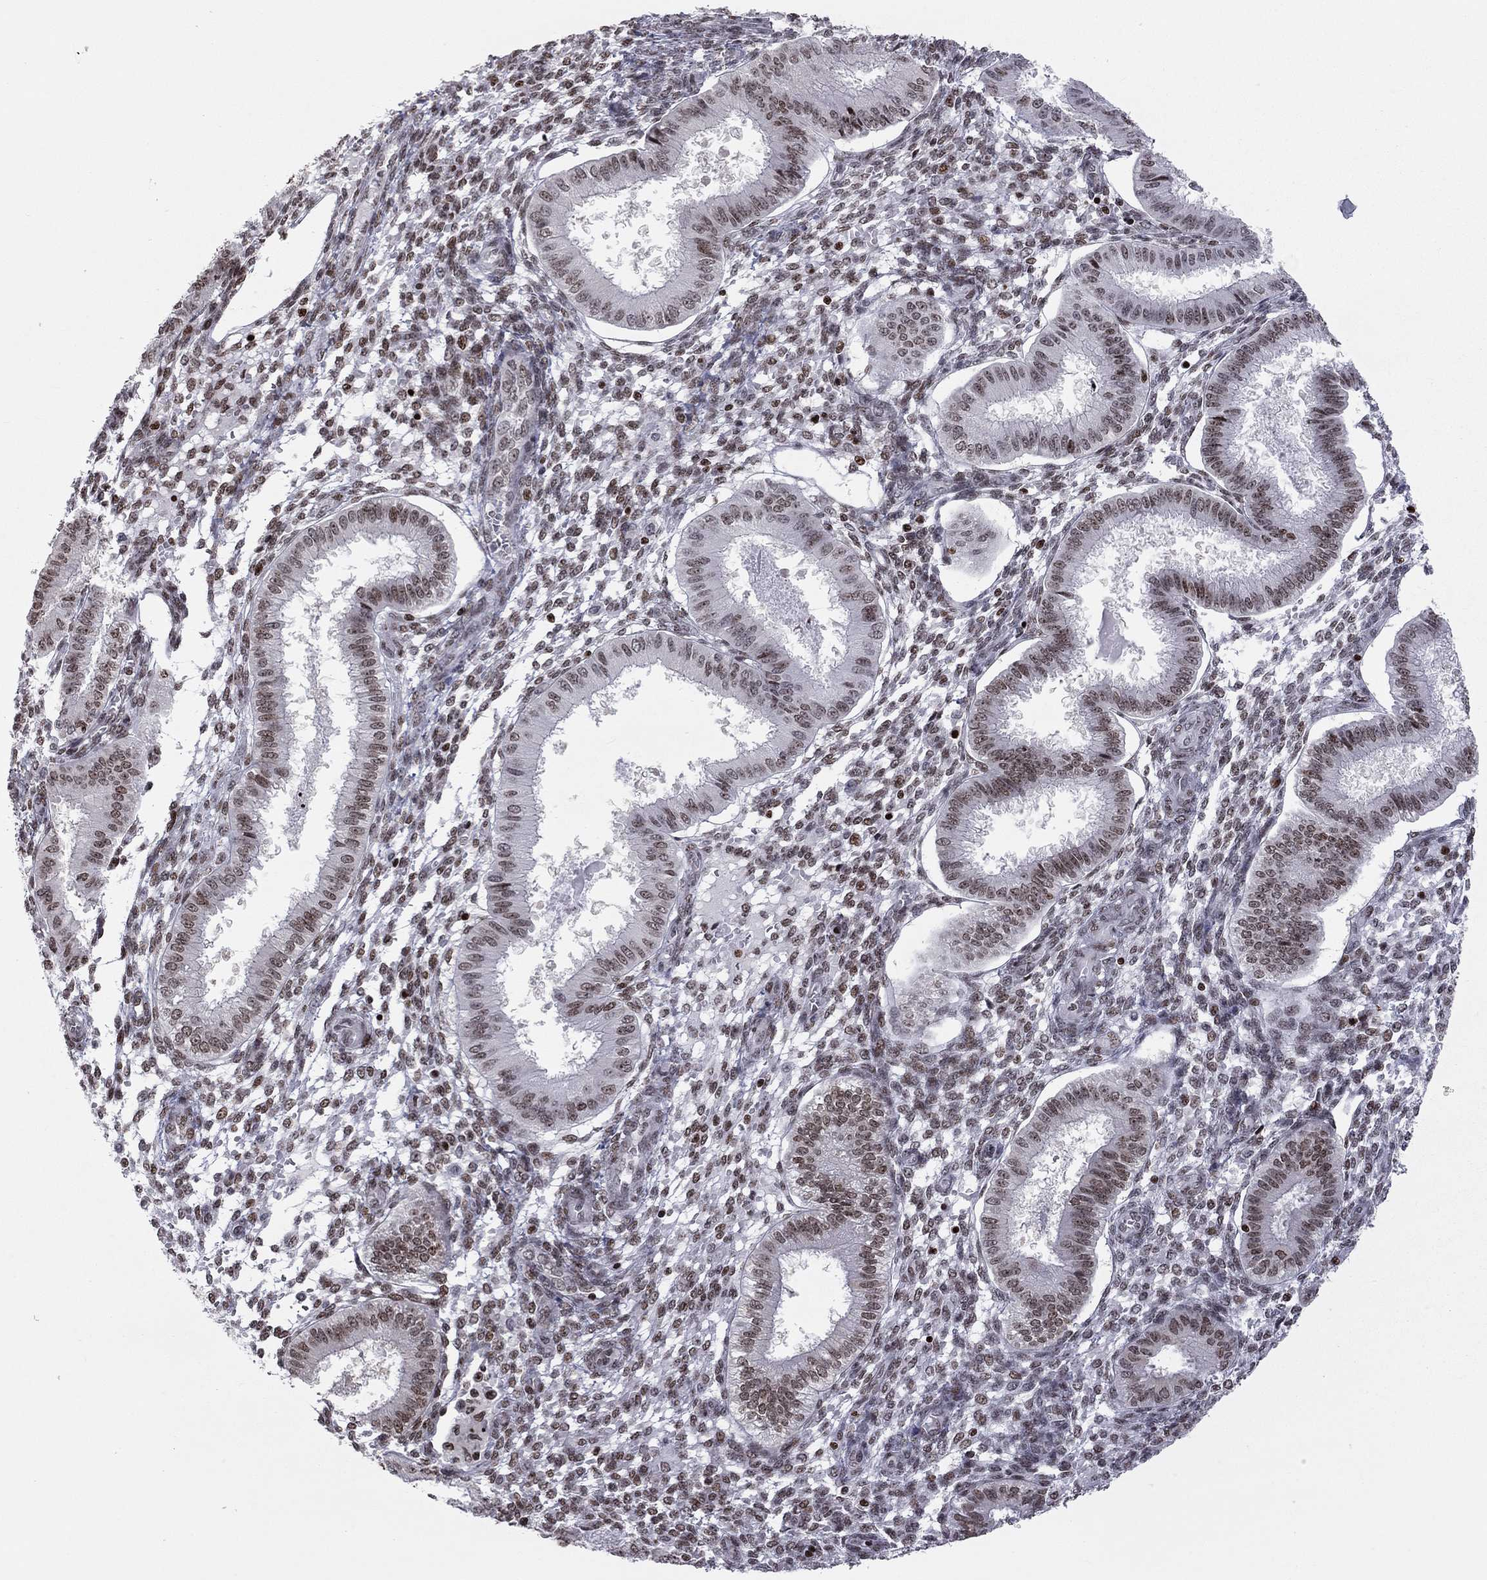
{"staining": {"intensity": "moderate", "quantity": ">75%", "location": "nuclear"}, "tissue": "endometrium", "cell_type": "Cells in endometrial stroma", "image_type": "normal", "snomed": [{"axis": "morphology", "description": "Normal tissue, NOS"}, {"axis": "topography", "description": "Endometrium"}], "caption": "Protein expression analysis of unremarkable endometrium exhibits moderate nuclear expression in approximately >75% of cells in endometrial stroma.", "gene": "H2AX", "patient": {"sex": "female", "age": 43}}